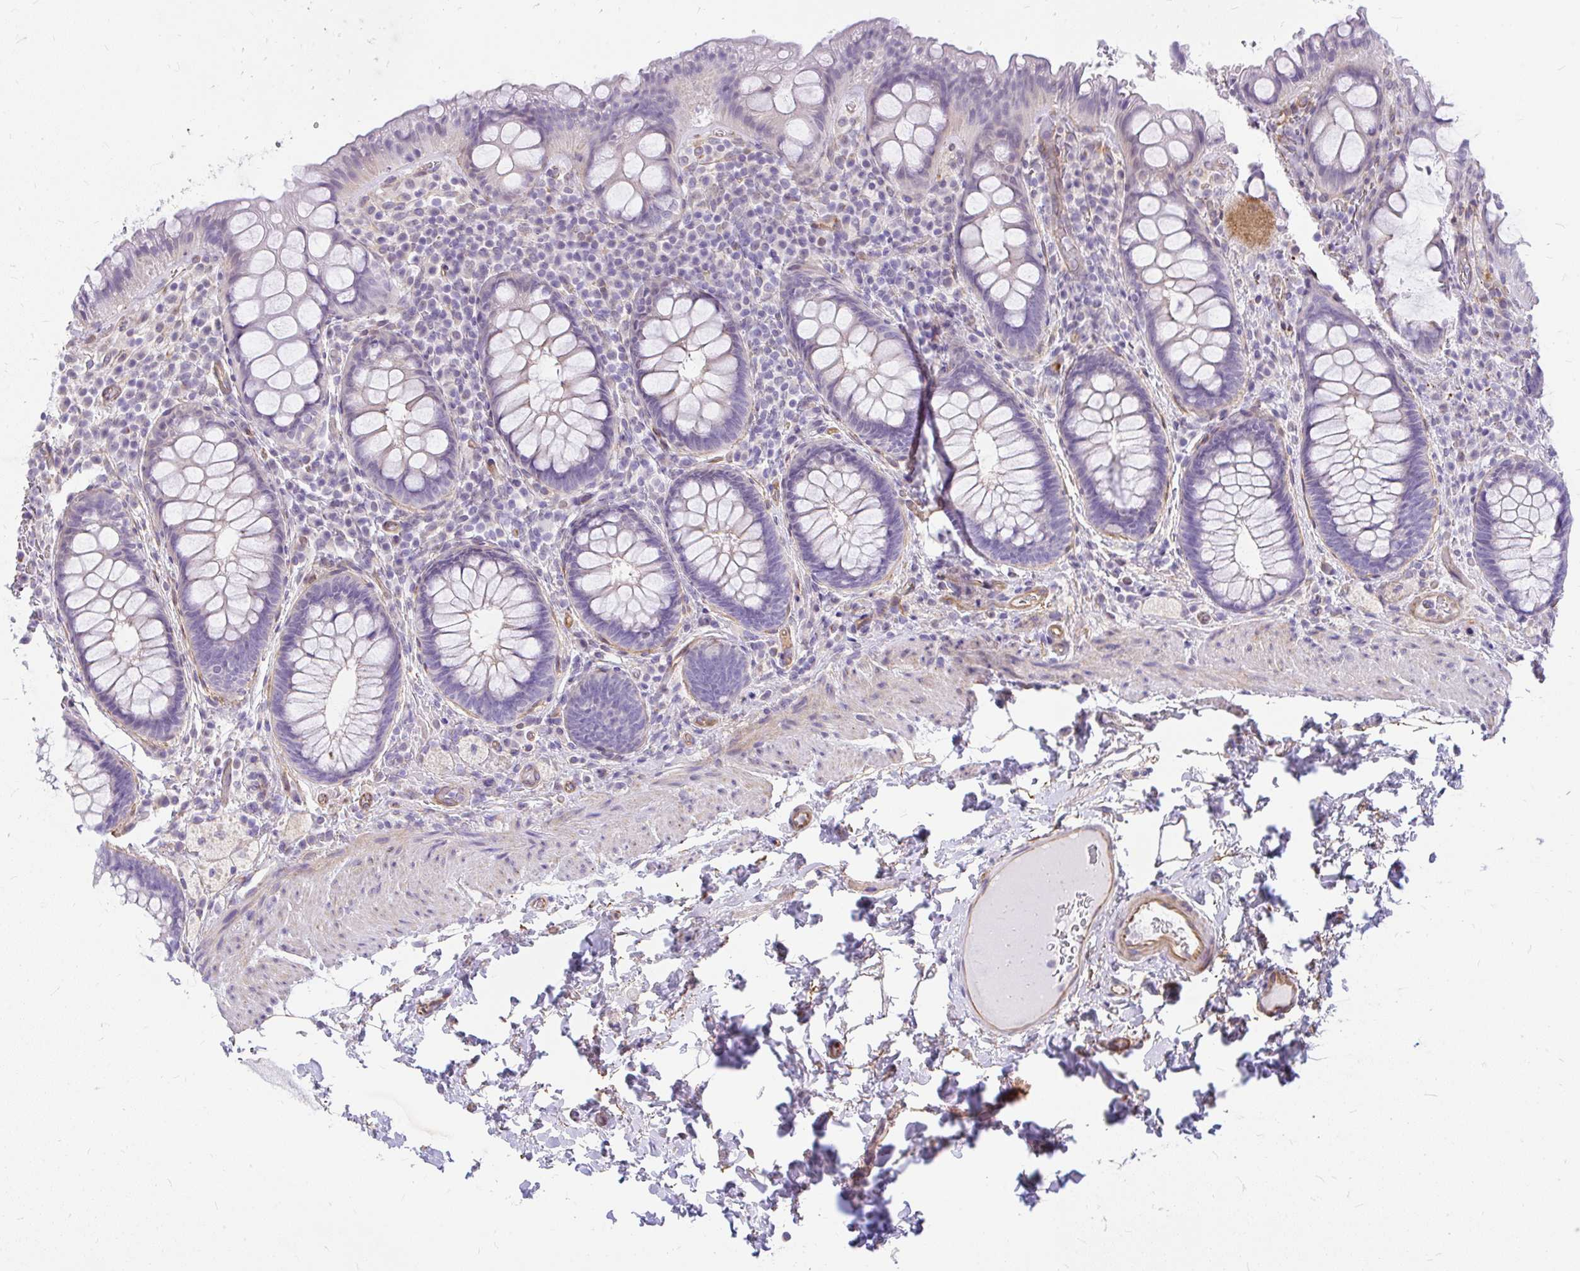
{"staining": {"intensity": "negative", "quantity": "none", "location": "none"}, "tissue": "rectum", "cell_type": "Glandular cells", "image_type": "normal", "snomed": [{"axis": "morphology", "description": "Normal tissue, NOS"}, {"axis": "topography", "description": "Rectum"}], "caption": "Immunohistochemical staining of normal rectum shows no significant staining in glandular cells.", "gene": "FAM83C", "patient": {"sex": "female", "age": 69}}